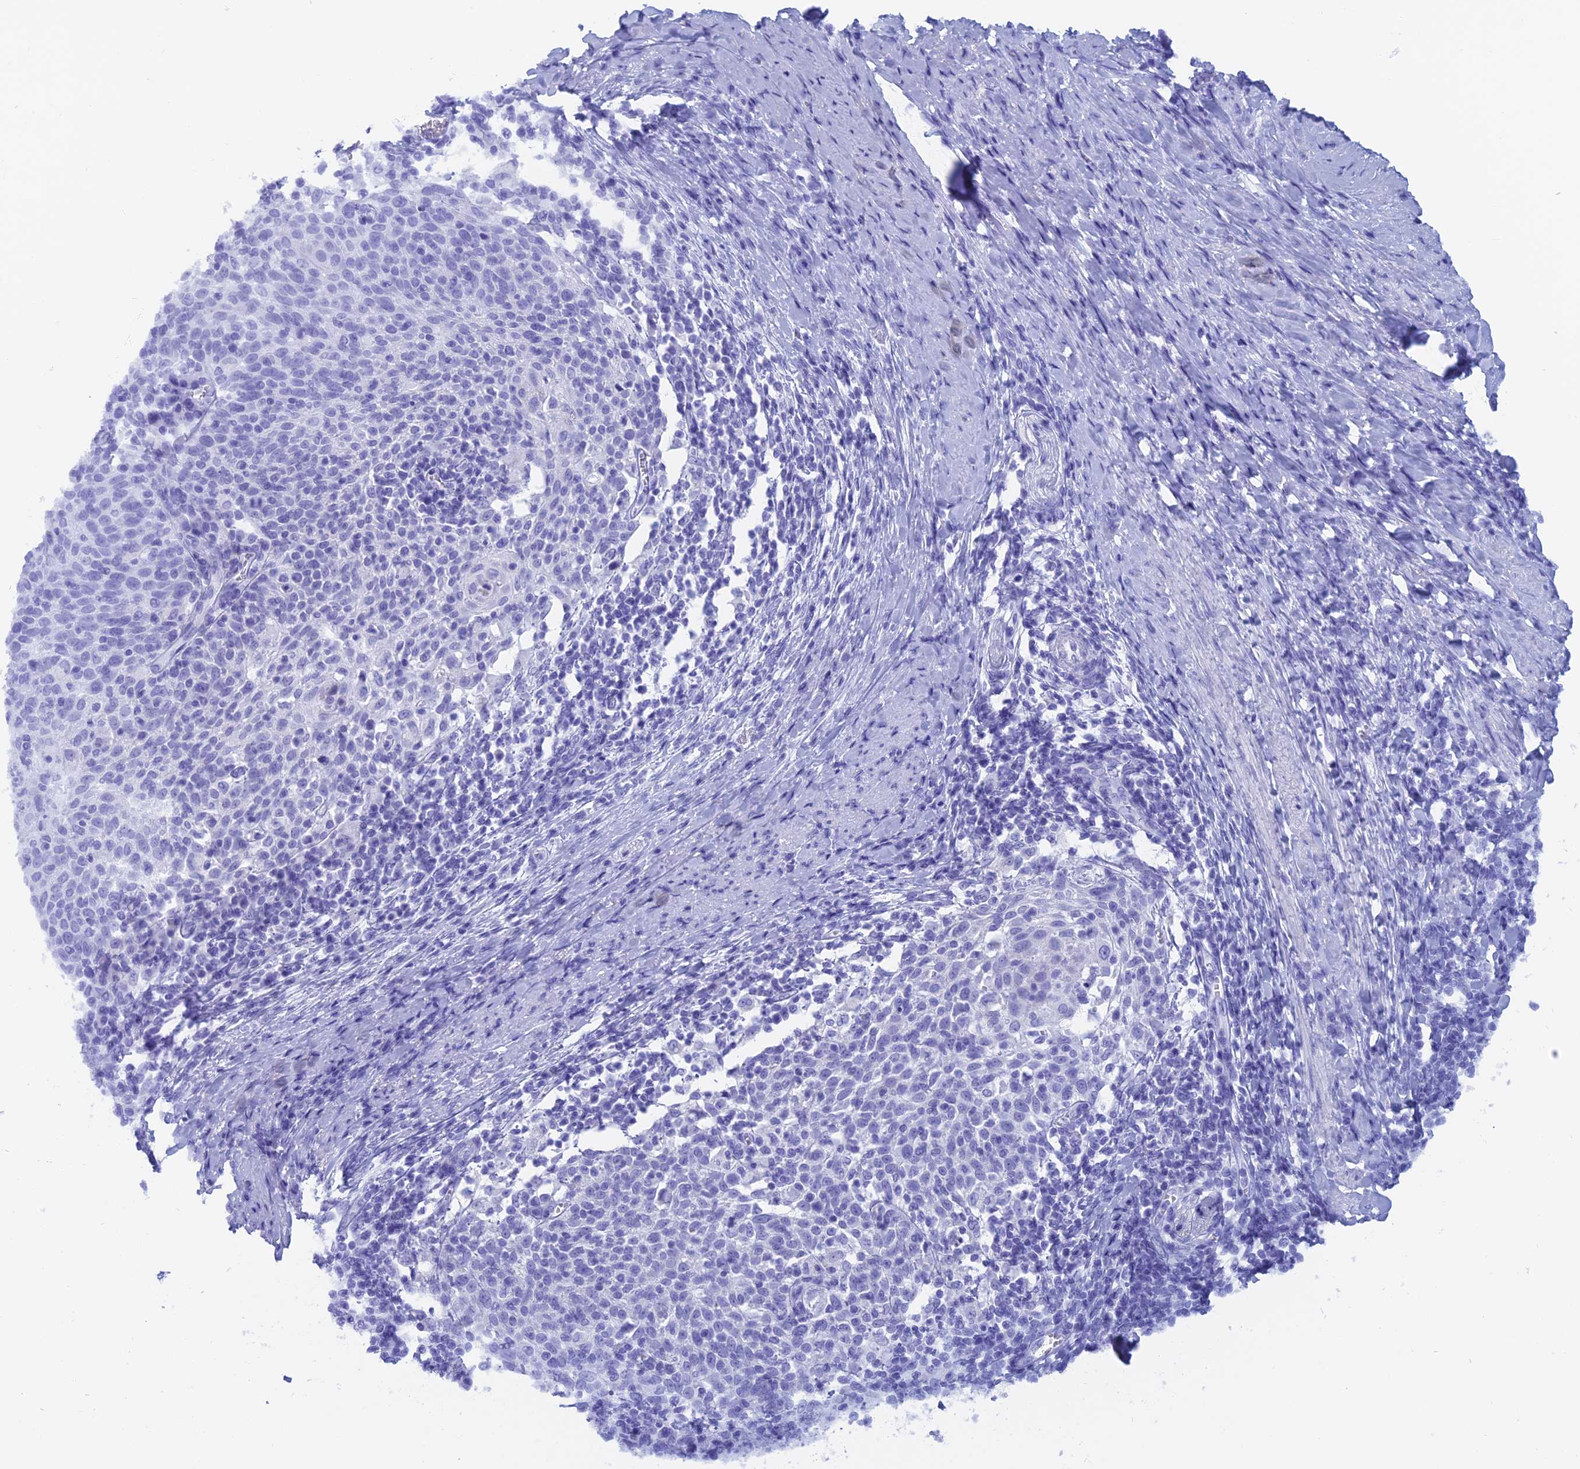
{"staining": {"intensity": "negative", "quantity": "none", "location": "none"}, "tissue": "cervical cancer", "cell_type": "Tumor cells", "image_type": "cancer", "snomed": [{"axis": "morphology", "description": "Squamous cell carcinoma, NOS"}, {"axis": "topography", "description": "Cervix"}], "caption": "IHC of human cervical squamous cell carcinoma displays no positivity in tumor cells. (DAB immunohistochemistry with hematoxylin counter stain).", "gene": "CAPS", "patient": {"sex": "female", "age": 52}}